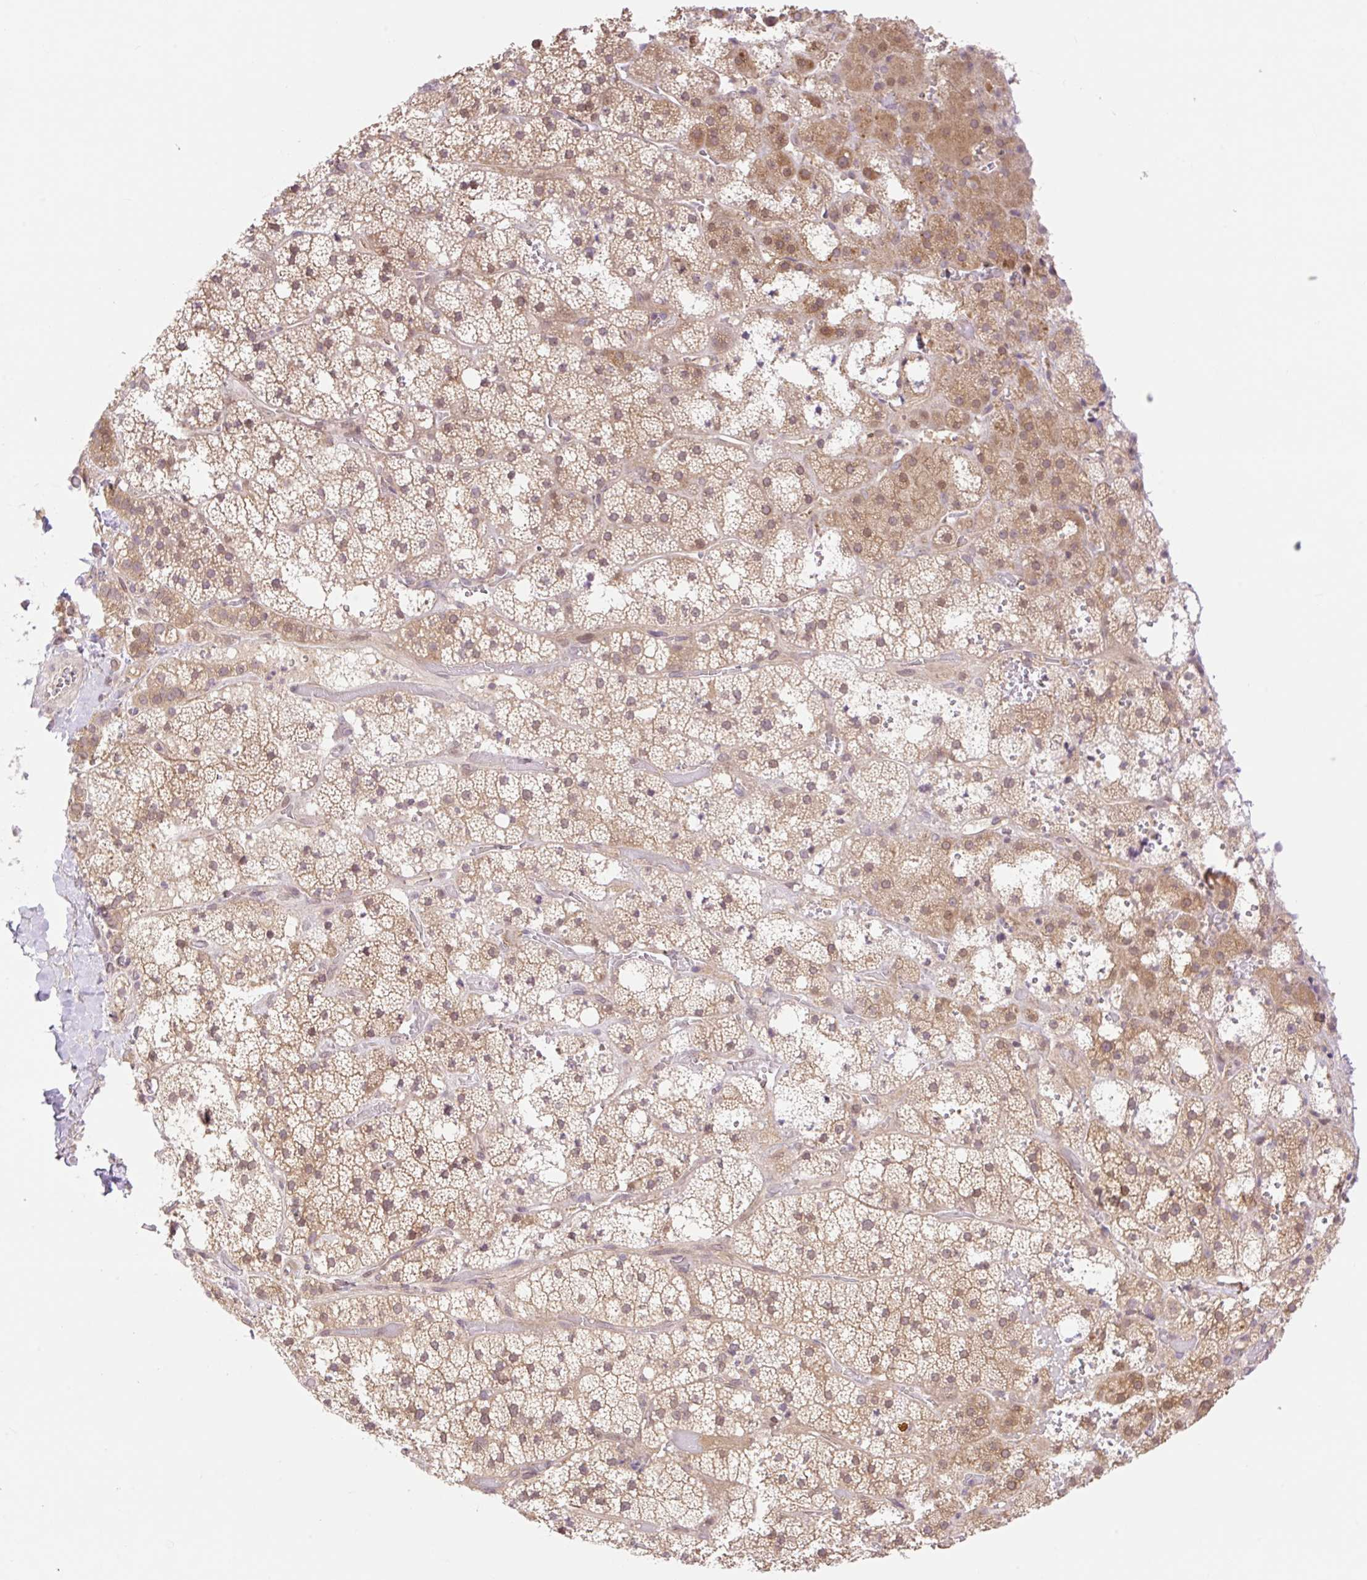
{"staining": {"intensity": "moderate", "quantity": "25%-75%", "location": "cytoplasmic/membranous,nuclear"}, "tissue": "adrenal gland", "cell_type": "Glandular cells", "image_type": "normal", "snomed": [{"axis": "morphology", "description": "Normal tissue, NOS"}, {"axis": "topography", "description": "Adrenal gland"}], "caption": "The micrograph demonstrates staining of normal adrenal gland, revealing moderate cytoplasmic/membranous,nuclear protein staining (brown color) within glandular cells.", "gene": "VPS25", "patient": {"sex": "male", "age": 53}}